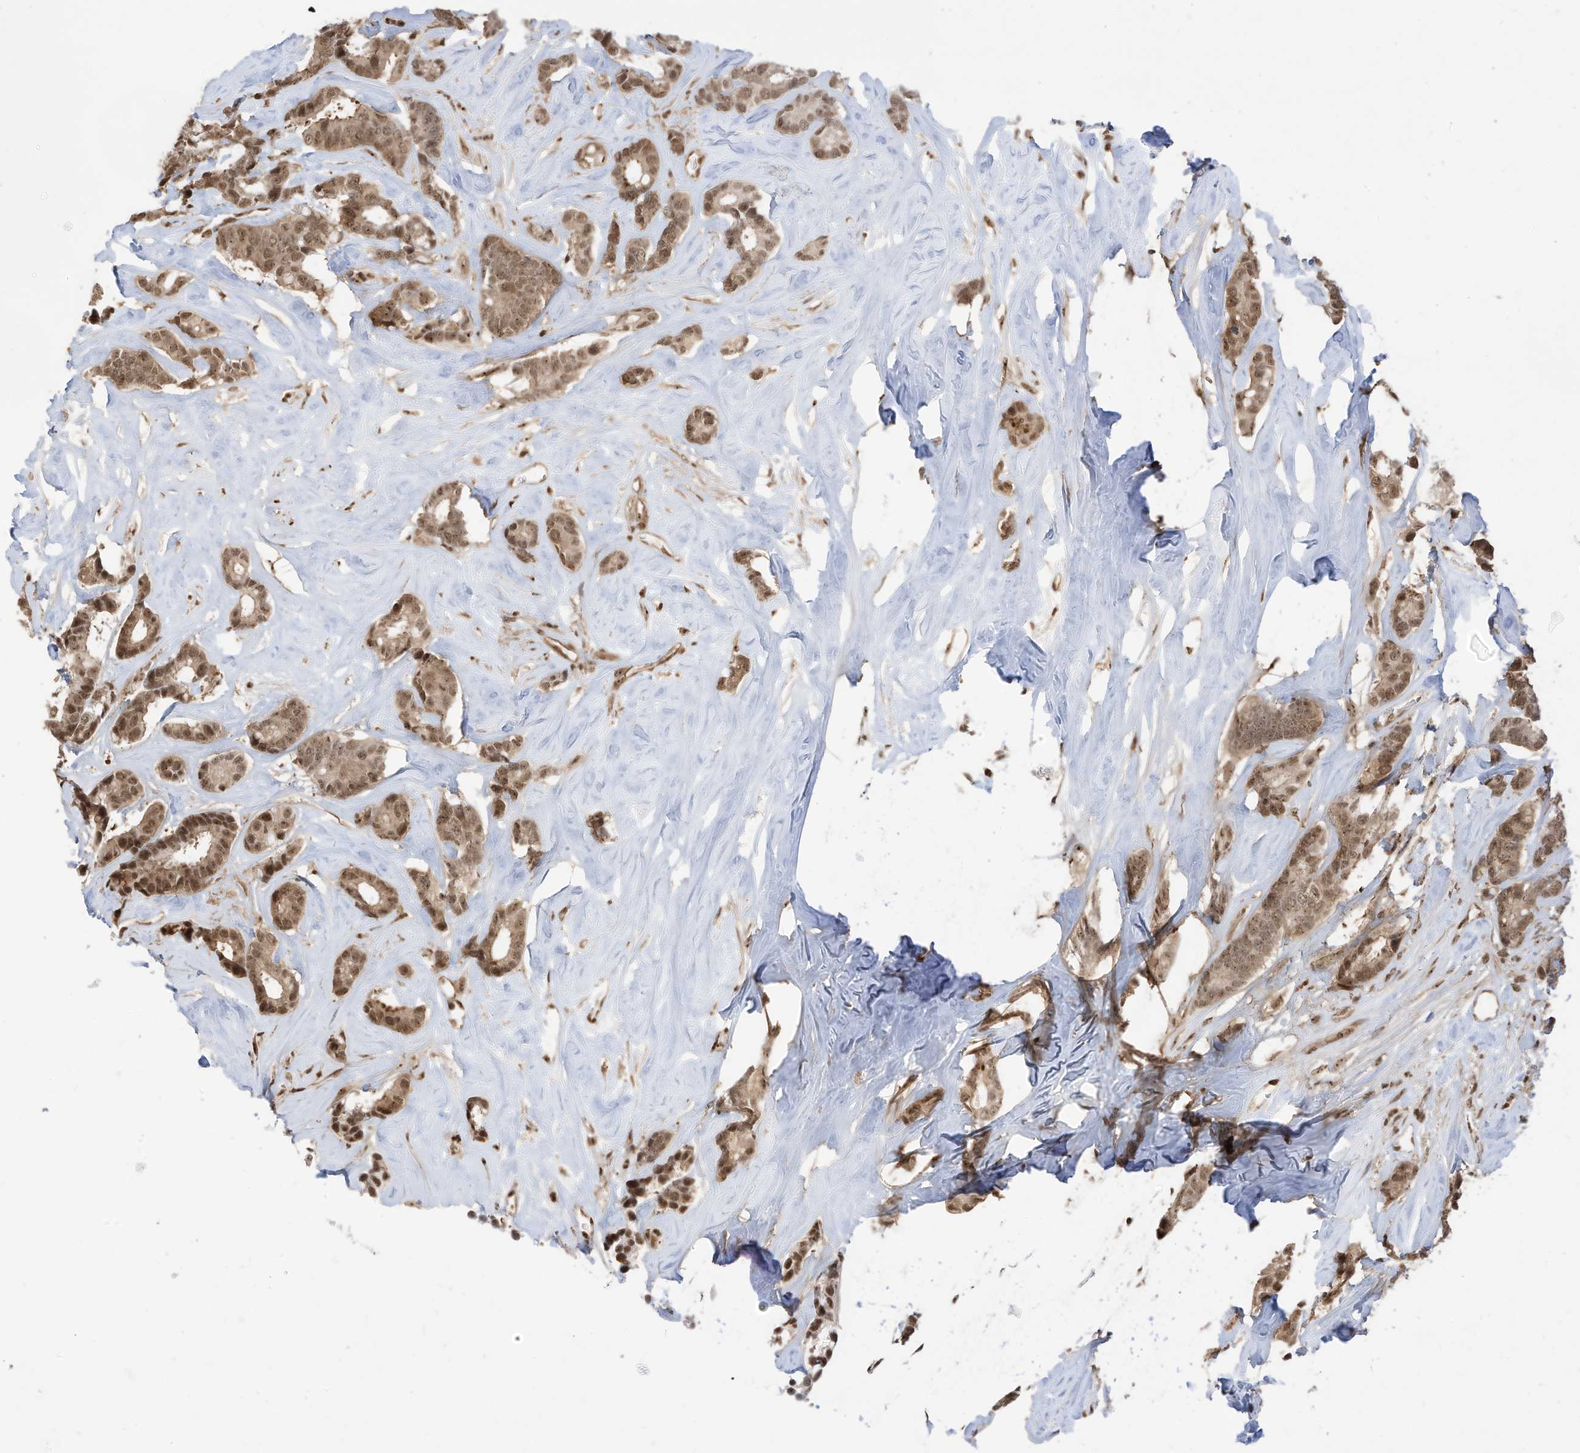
{"staining": {"intensity": "moderate", "quantity": ">75%", "location": "cytoplasmic/membranous,nuclear"}, "tissue": "breast cancer", "cell_type": "Tumor cells", "image_type": "cancer", "snomed": [{"axis": "morphology", "description": "Duct carcinoma"}, {"axis": "topography", "description": "Breast"}], "caption": "Breast cancer stained for a protein (brown) demonstrates moderate cytoplasmic/membranous and nuclear positive positivity in about >75% of tumor cells.", "gene": "ZNF195", "patient": {"sex": "female", "age": 40}}